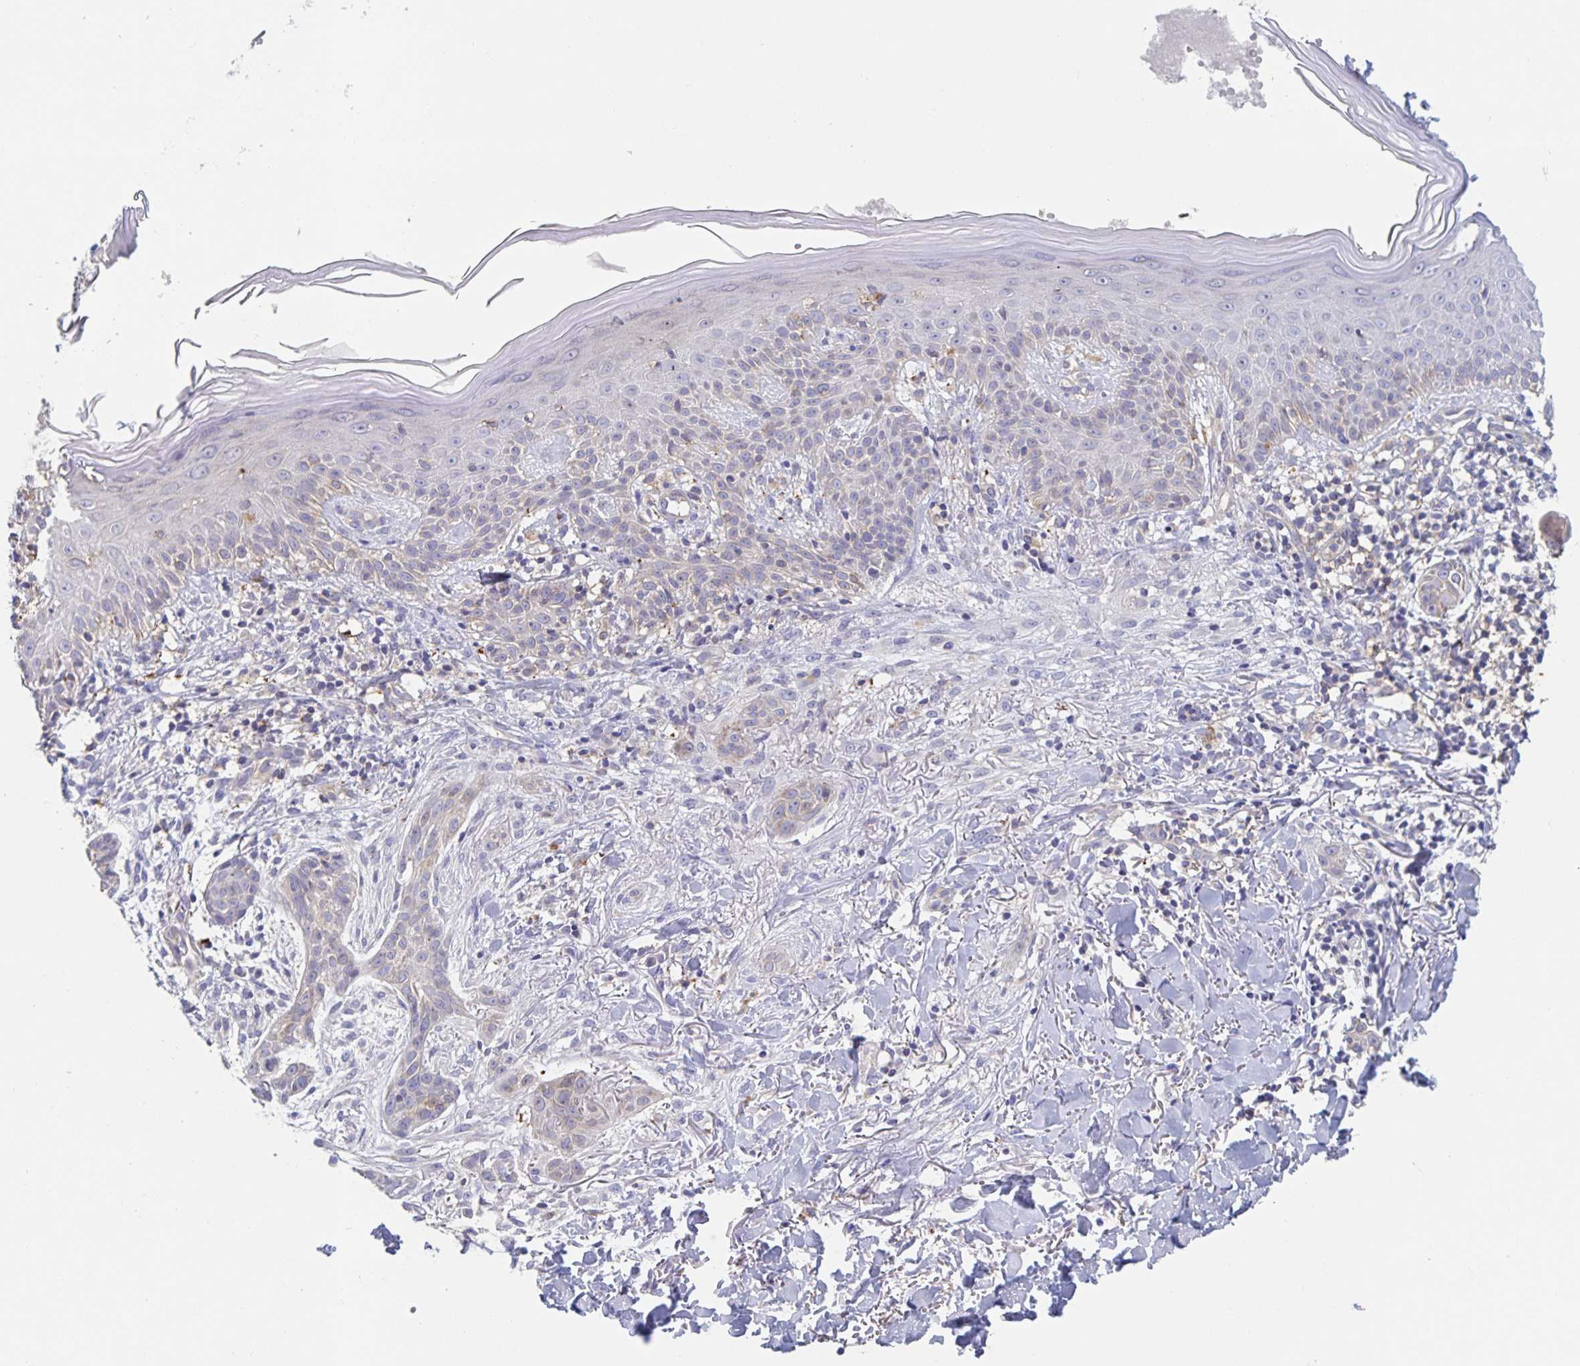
{"staining": {"intensity": "weak", "quantity": "<25%", "location": "cytoplasmic/membranous"}, "tissue": "skin cancer", "cell_type": "Tumor cells", "image_type": "cancer", "snomed": [{"axis": "morphology", "description": "Basal cell carcinoma"}, {"axis": "morphology", "description": "BCC, high aggressive"}, {"axis": "topography", "description": "Skin"}], "caption": "DAB (3,3'-diaminobenzidine) immunohistochemical staining of human bcc,  high aggressive (skin) displays no significant staining in tumor cells.", "gene": "CDC42BPG", "patient": {"sex": "male", "age": 64}}